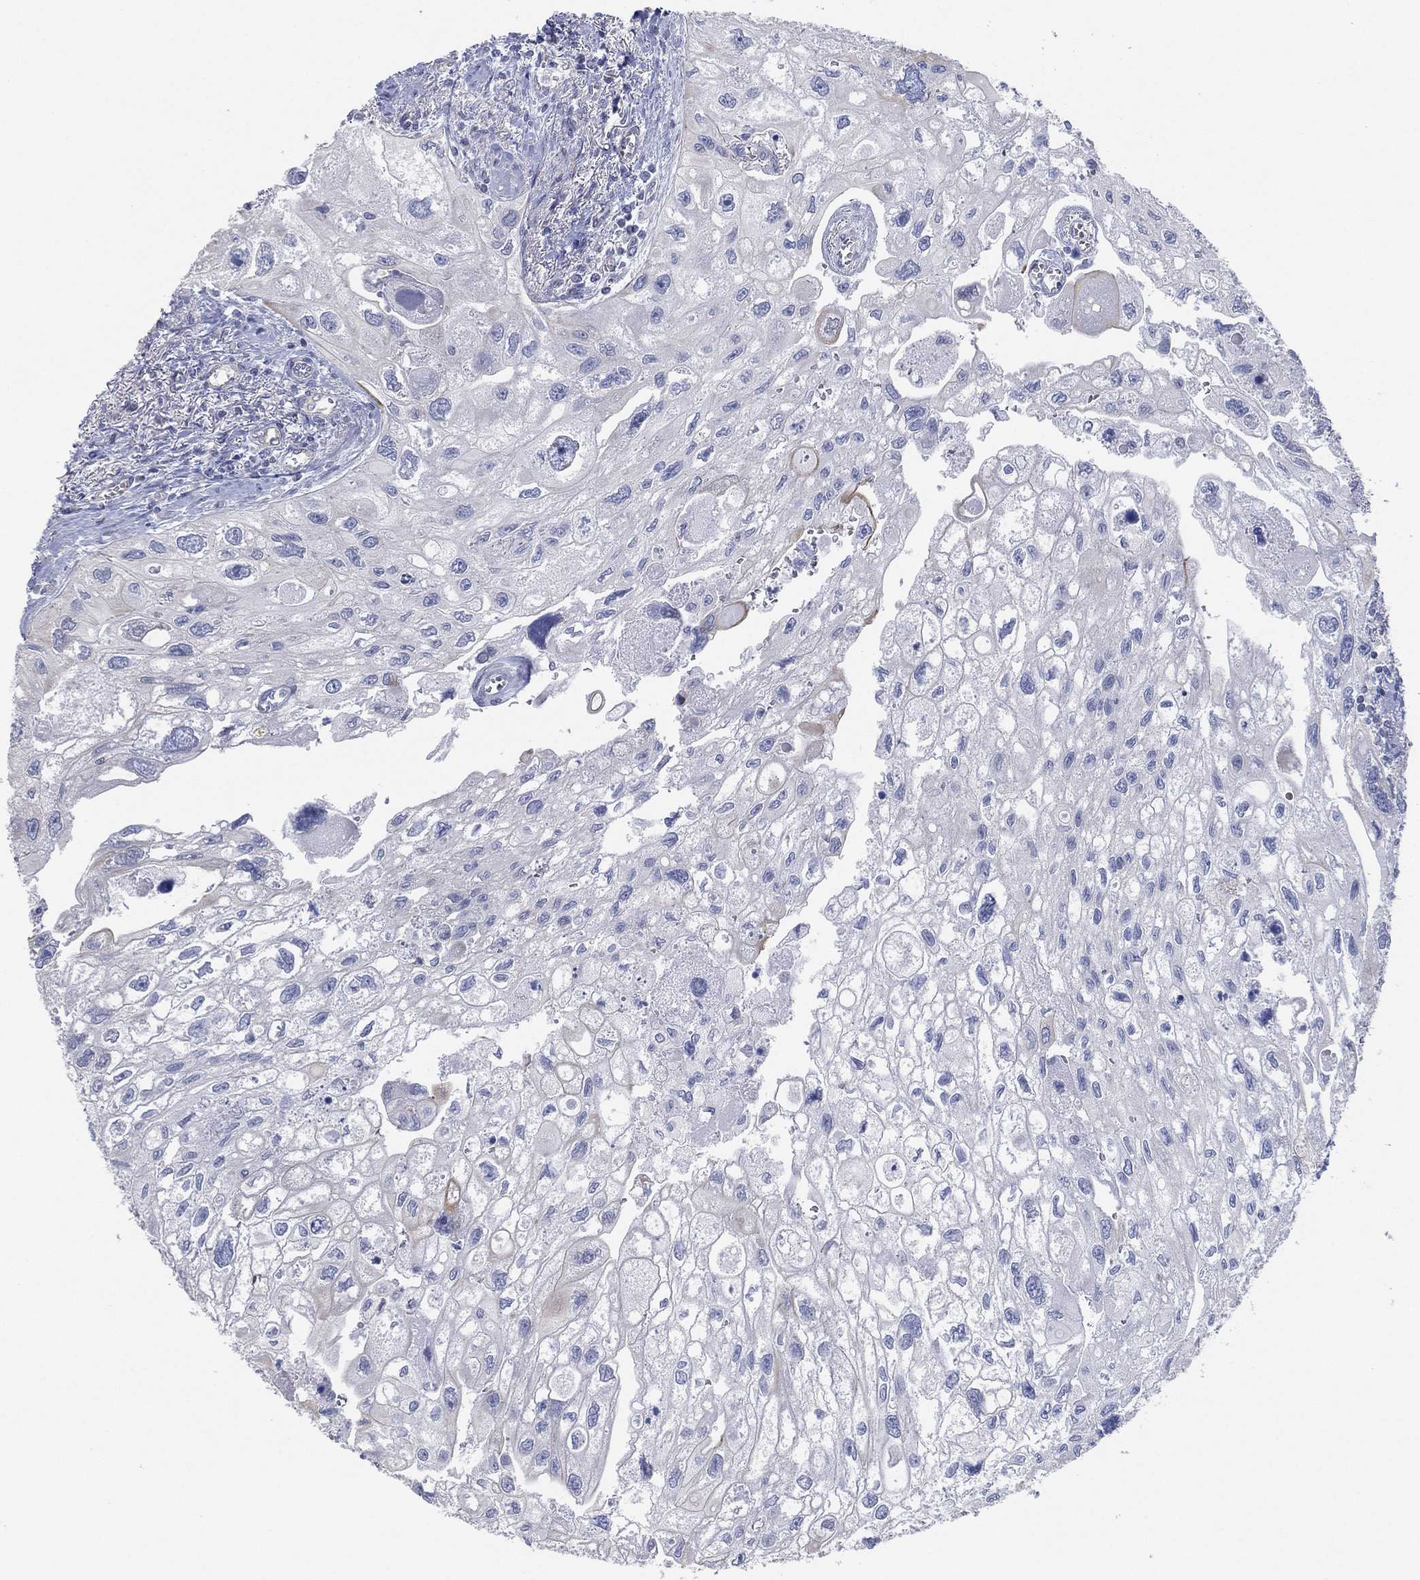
{"staining": {"intensity": "weak", "quantity": "<25%", "location": "cytoplasmic/membranous"}, "tissue": "urothelial cancer", "cell_type": "Tumor cells", "image_type": "cancer", "snomed": [{"axis": "morphology", "description": "Urothelial carcinoma, High grade"}, {"axis": "topography", "description": "Urinary bladder"}], "caption": "This is an immunohistochemistry micrograph of urothelial cancer. There is no expression in tumor cells.", "gene": "CFTR", "patient": {"sex": "male", "age": 59}}